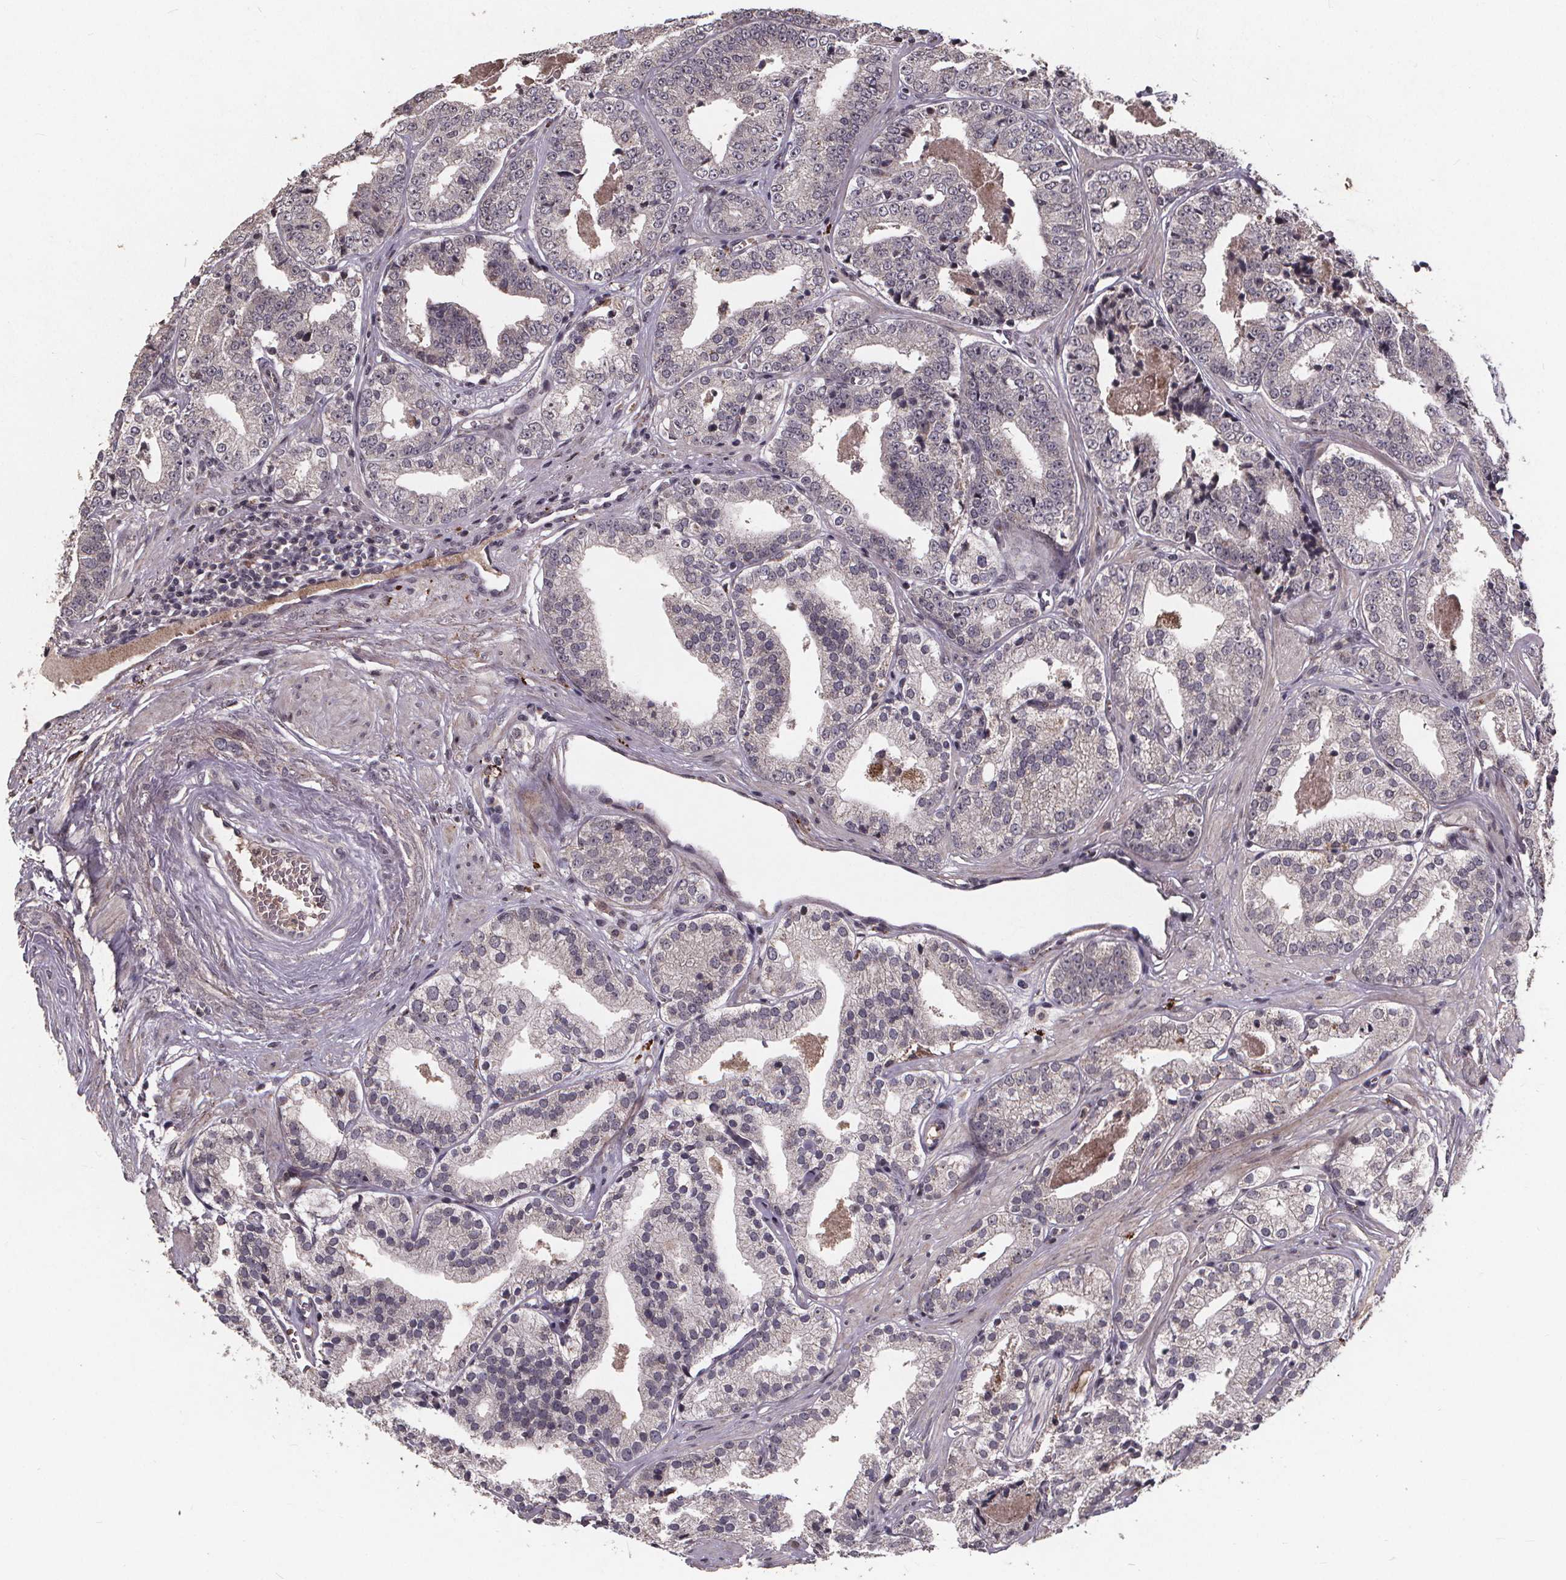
{"staining": {"intensity": "negative", "quantity": "none", "location": "none"}, "tissue": "prostate cancer", "cell_type": "Tumor cells", "image_type": "cancer", "snomed": [{"axis": "morphology", "description": "Adenocarcinoma, Low grade"}, {"axis": "topography", "description": "Prostate"}], "caption": "This is an immunohistochemistry micrograph of prostate adenocarcinoma (low-grade). There is no positivity in tumor cells.", "gene": "GPX3", "patient": {"sex": "male", "age": 60}}